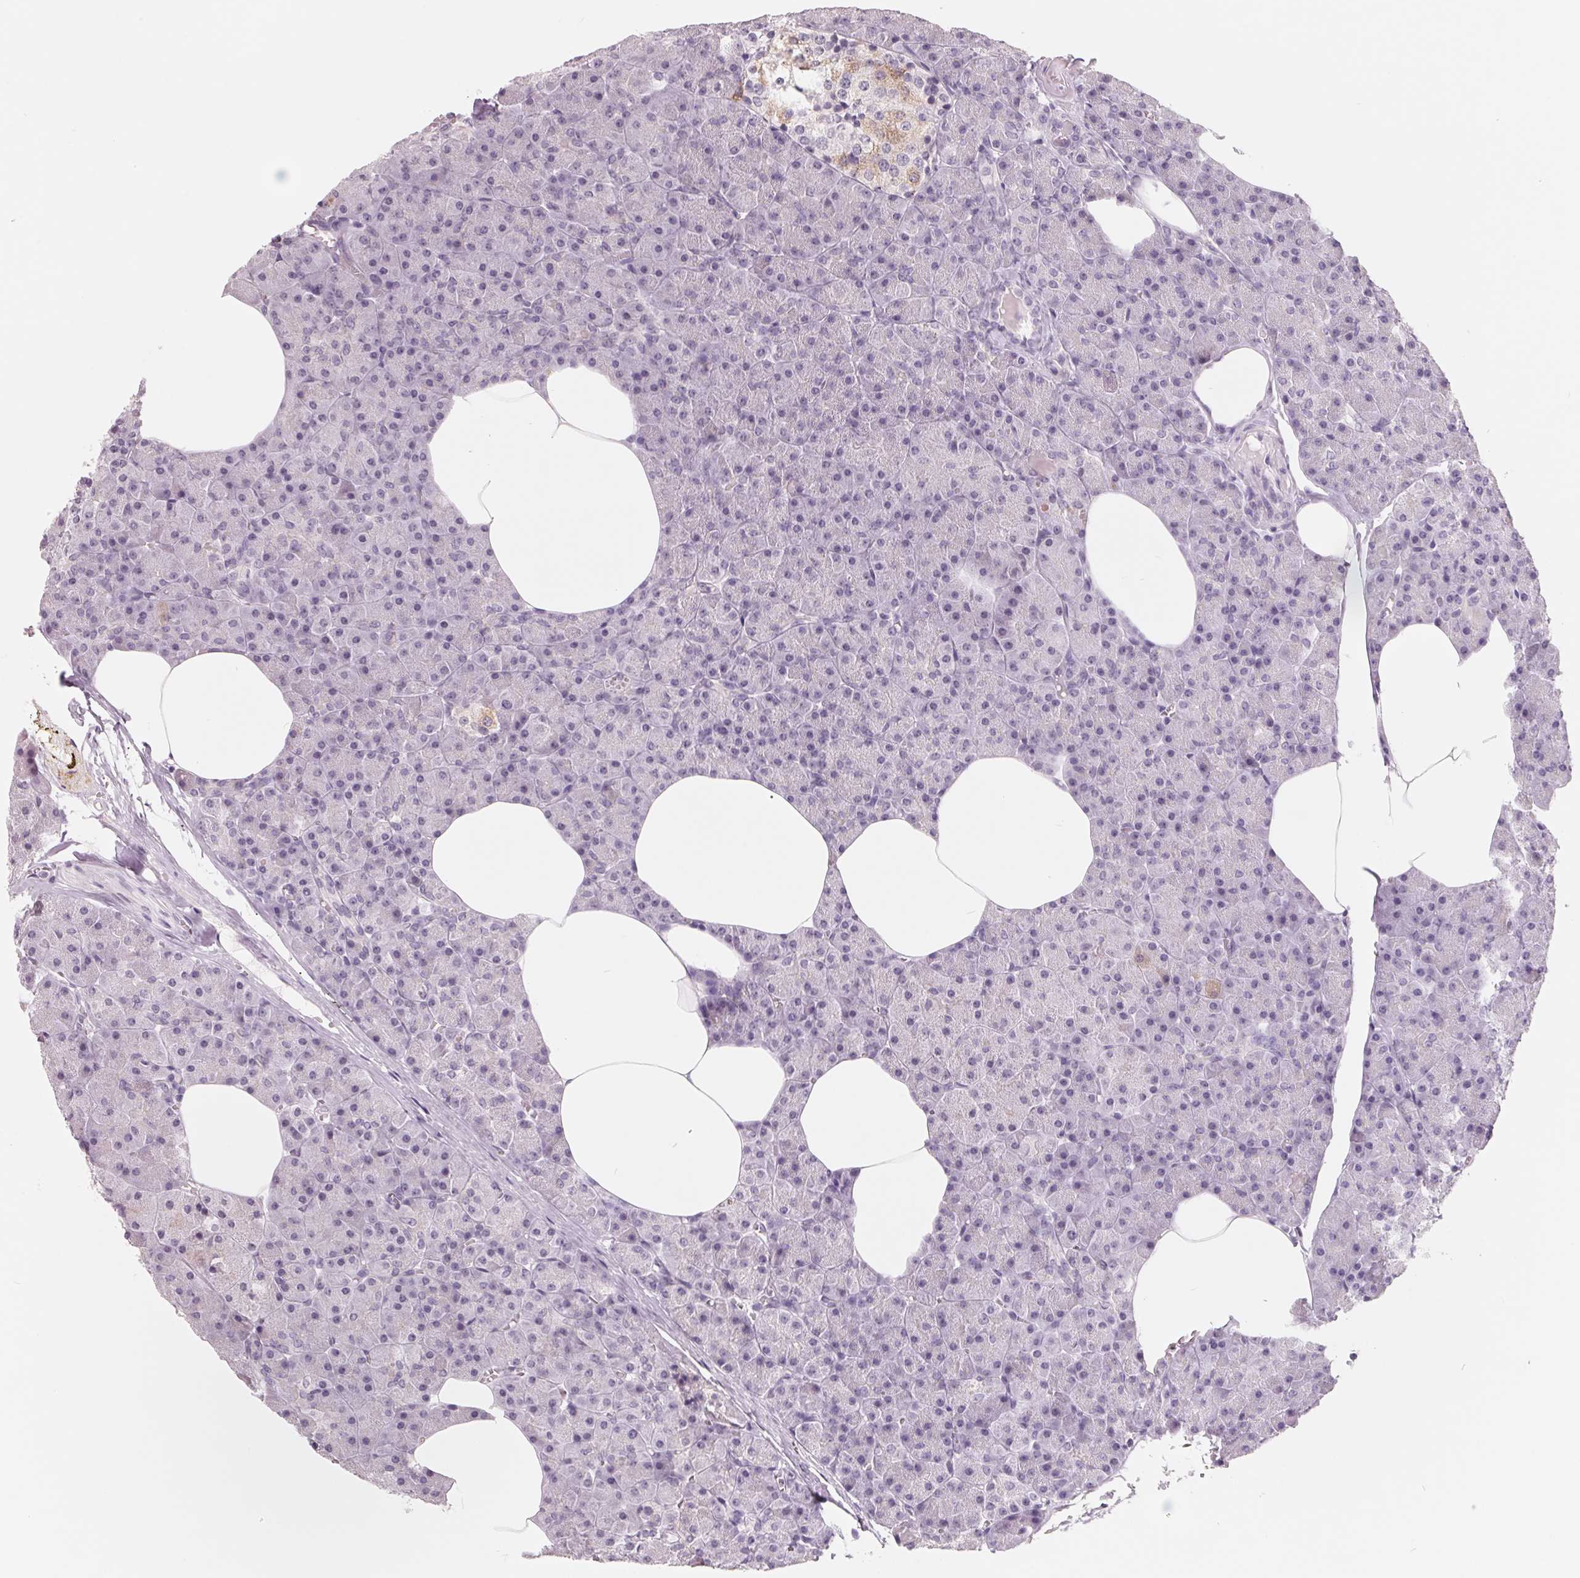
{"staining": {"intensity": "moderate", "quantity": "<25%", "location": "cytoplasmic/membranous"}, "tissue": "pancreas", "cell_type": "Exocrine glandular cells", "image_type": "normal", "snomed": [{"axis": "morphology", "description": "Normal tissue, NOS"}, {"axis": "topography", "description": "Pancreas"}], "caption": "Moderate cytoplasmic/membranous positivity is identified in approximately <25% of exocrine glandular cells in unremarkable pancreas.", "gene": "FTCD", "patient": {"sex": "female", "age": 45}}